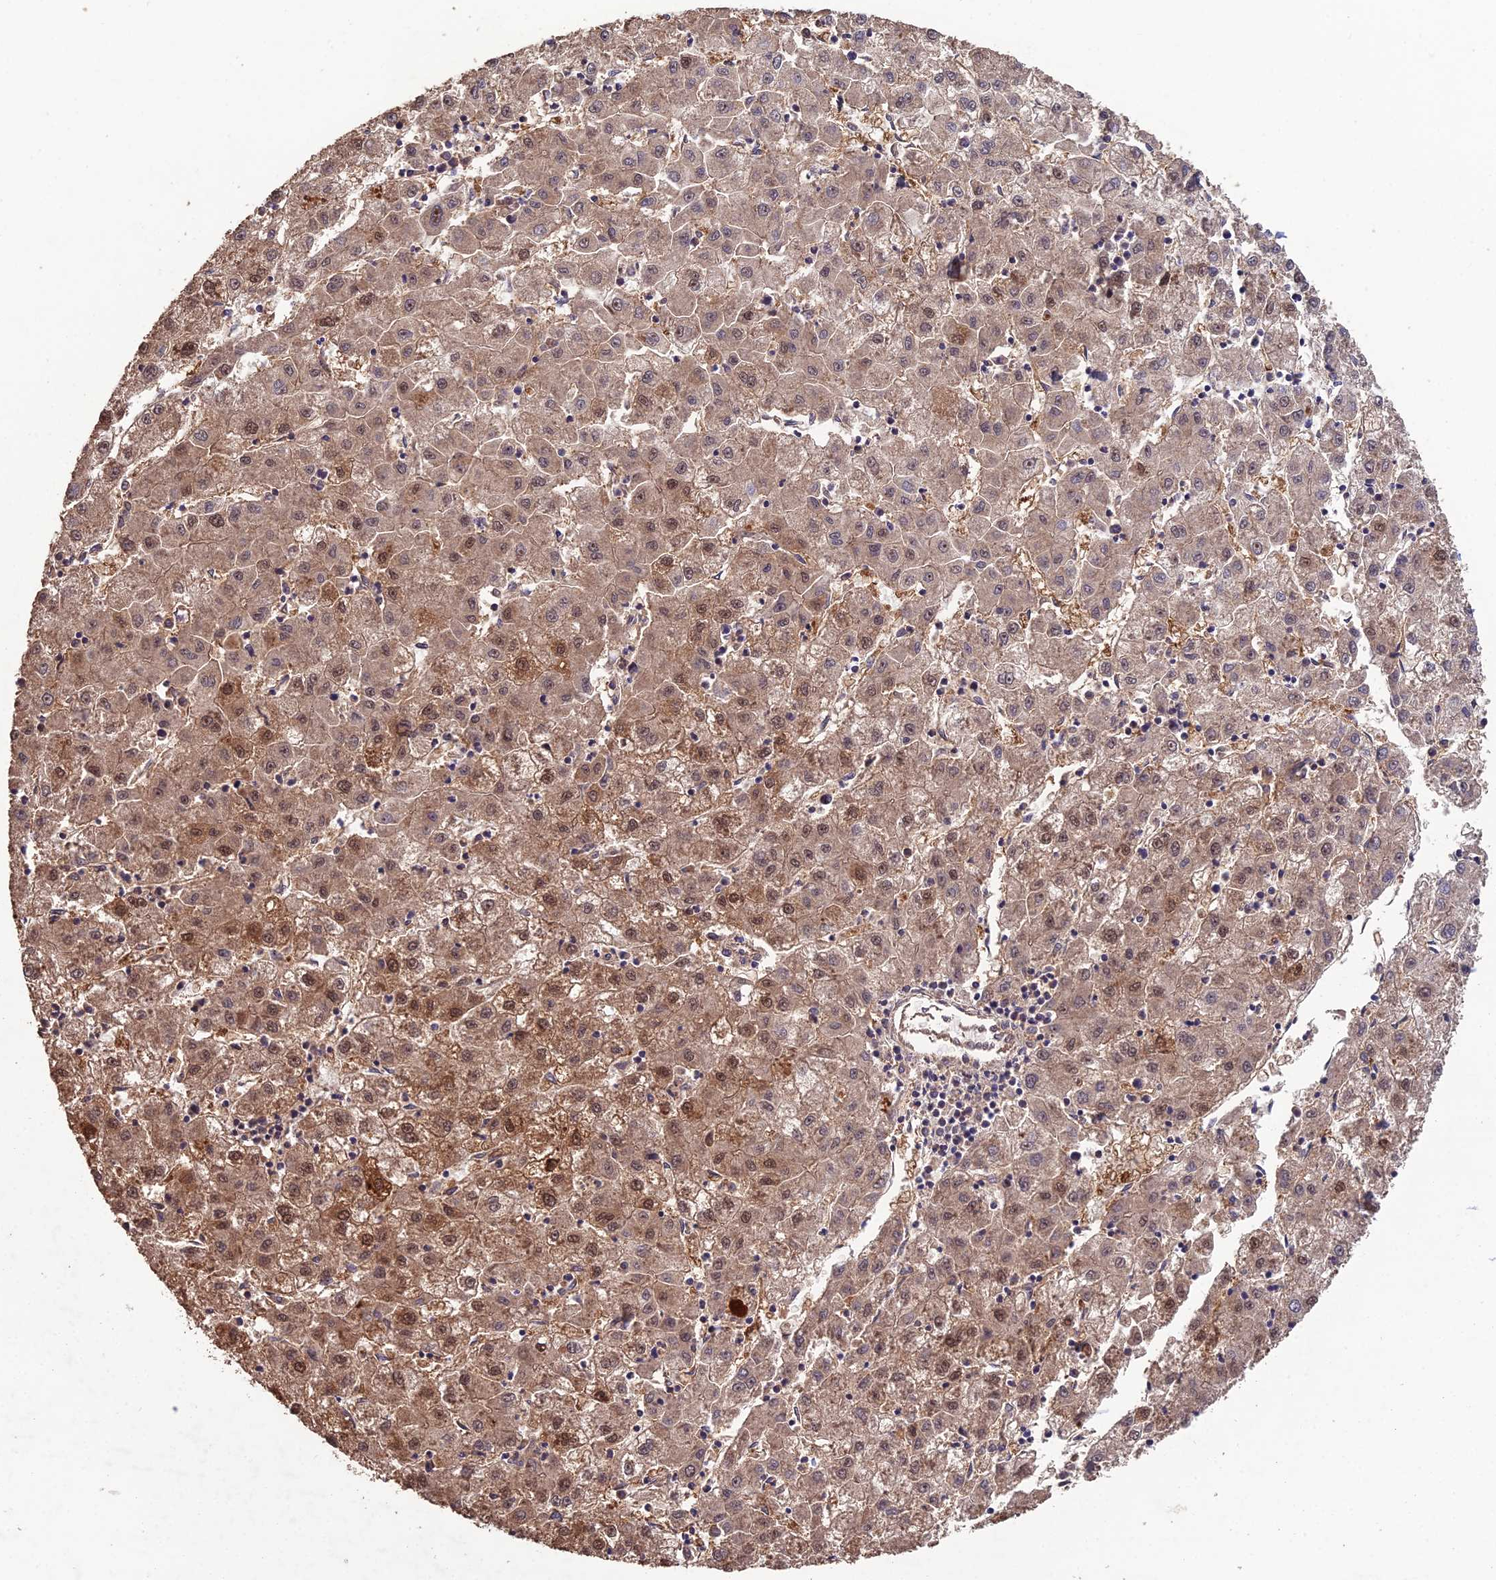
{"staining": {"intensity": "moderate", "quantity": ">75%", "location": "cytoplasmic/membranous,nuclear"}, "tissue": "liver cancer", "cell_type": "Tumor cells", "image_type": "cancer", "snomed": [{"axis": "morphology", "description": "Carcinoma, Hepatocellular, NOS"}, {"axis": "topography", "description": "Liver"}], "caption": "There is medium levels of moderate cytoplasmic/membranous and nuclear positivity in tumor cells of liver cancer (hepatocellular carcinoma), as demonstrated by immunohistochemical staining (brown color).", "gene": "RALGAPA2", "patient": {"sex": "male", "age": 72}}